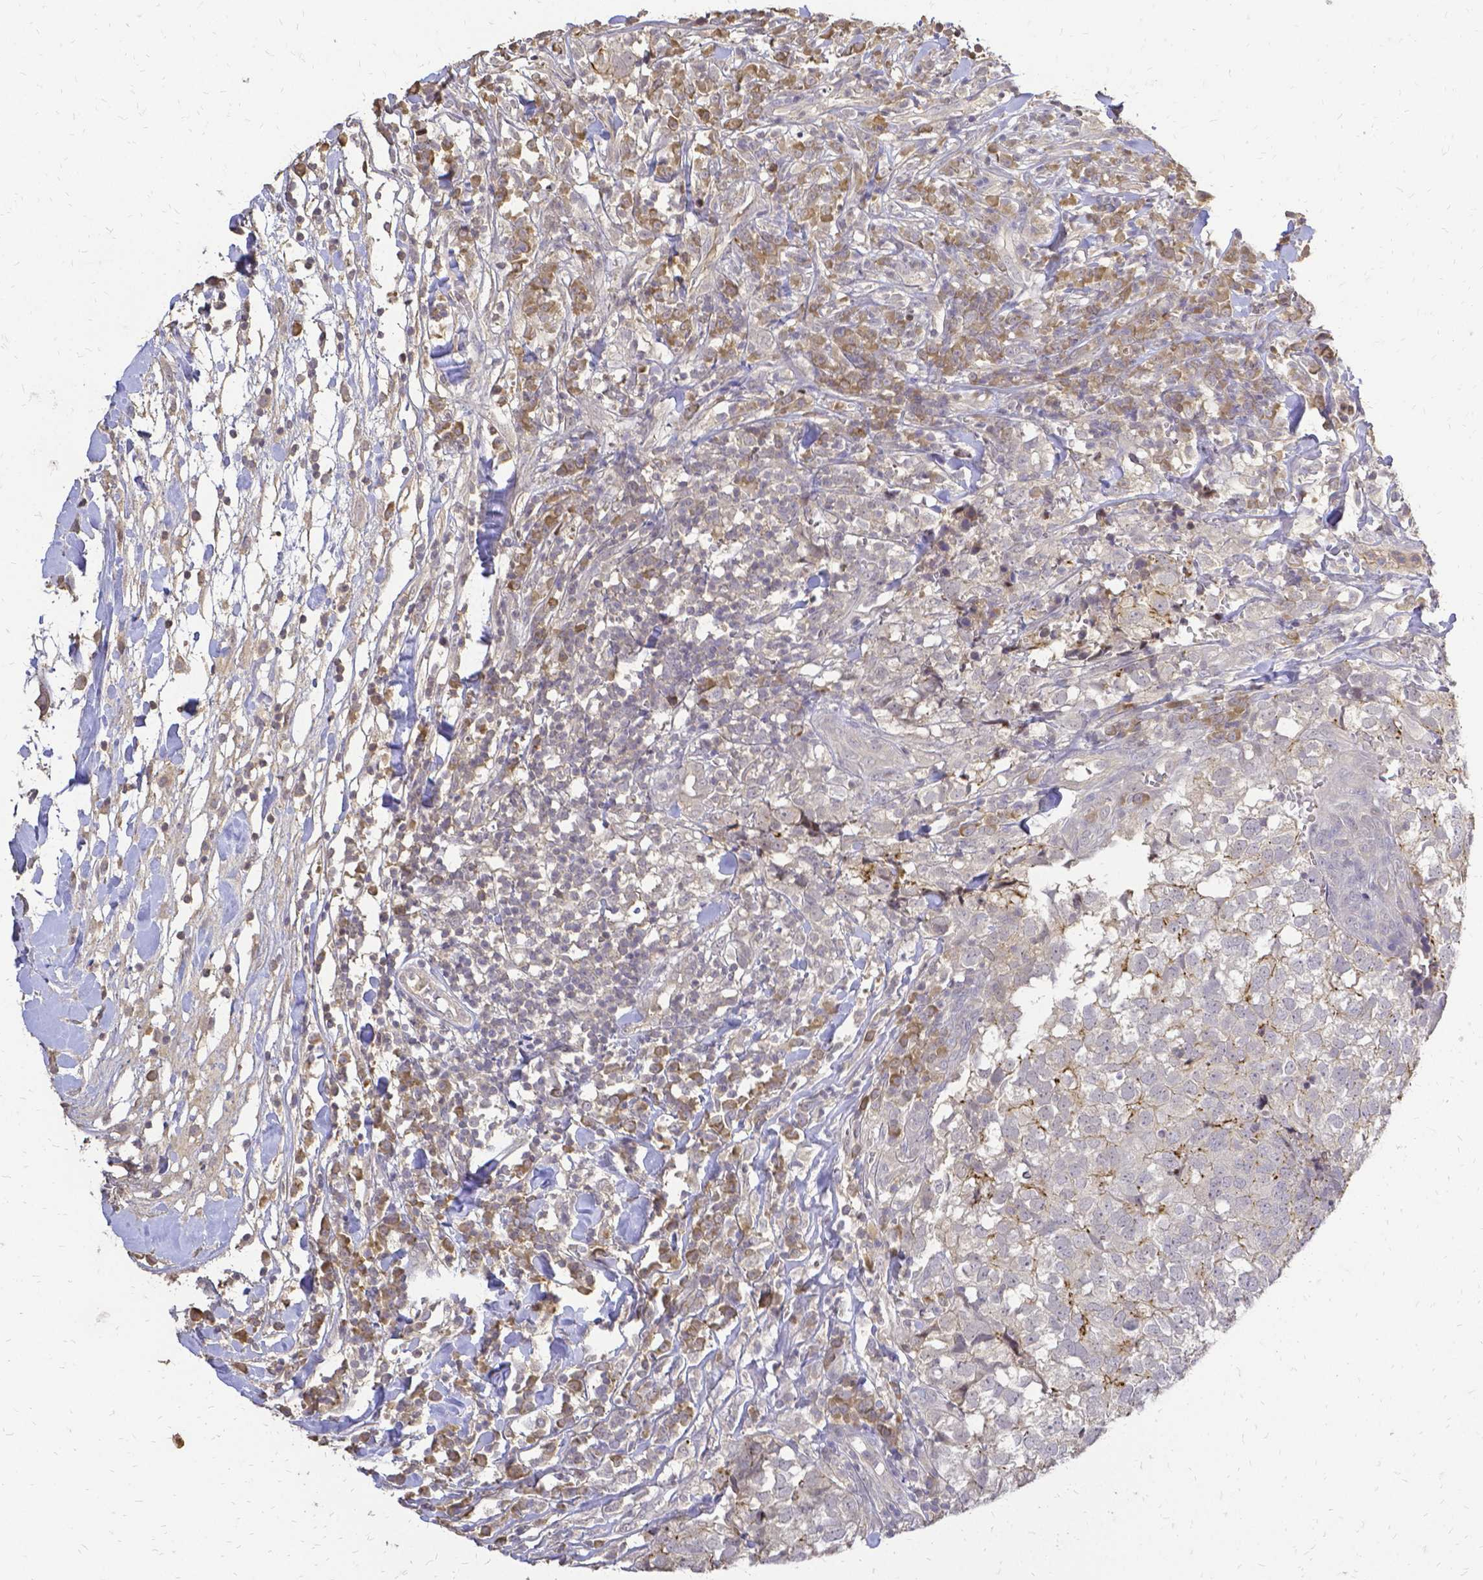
{"staining": {"intensity": "negative", "quantity": "none", "location": "none"}, "tissue": "breast cancer", "cell_type": "Tumor cells", "image_type": "cancer", "snomed": [{"axis": "morphology", "description": "Duct carcinoma"}, {"axis": "topography", "description": "Breast"}], "caption": "The histopathology image displays no significant staining in tumor cells of breast intraductal carcinoma.", "gene": "CIB1", "patient": {"sex": "female", "age": 30}}